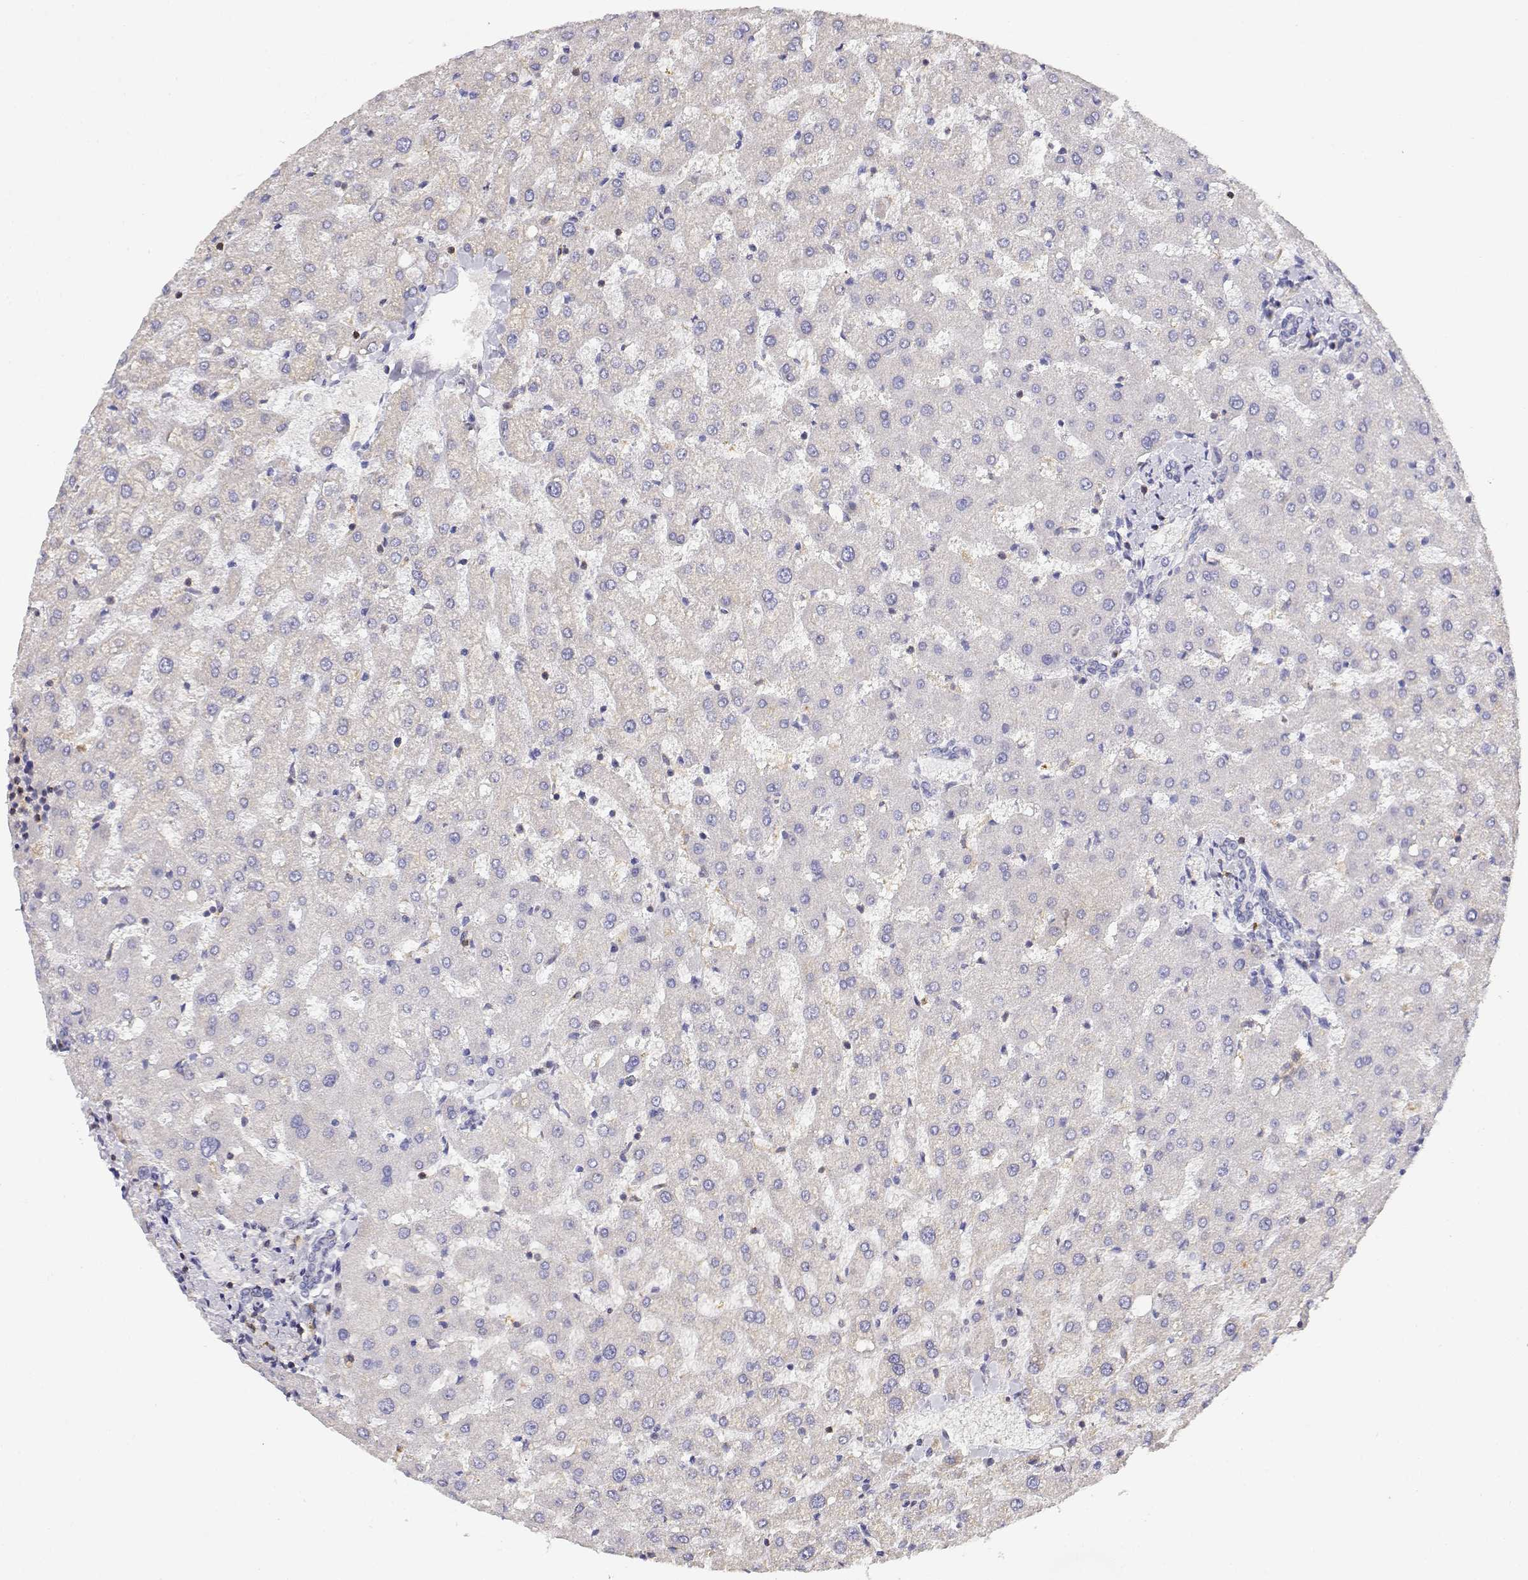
{"staining": {"intensity": "negative", "quantity": "none", "location": "none"}, "tissue": "liver", "cell_type": "Cholangiocytes", "image_type": "normal", "snomed": [{"axis": "morphology", "description": "Normal tissue, NOS"}, {"axis": "topography", "description": "Liver"}], "caption": "DAB (3,3'-diaminobenzidine) immunohistochemical staining of unremarkable liver demonstrates no significant staining in cholangiocytes.", "gene": "ADA", "patient": {"sex": "female", "age": 50}}